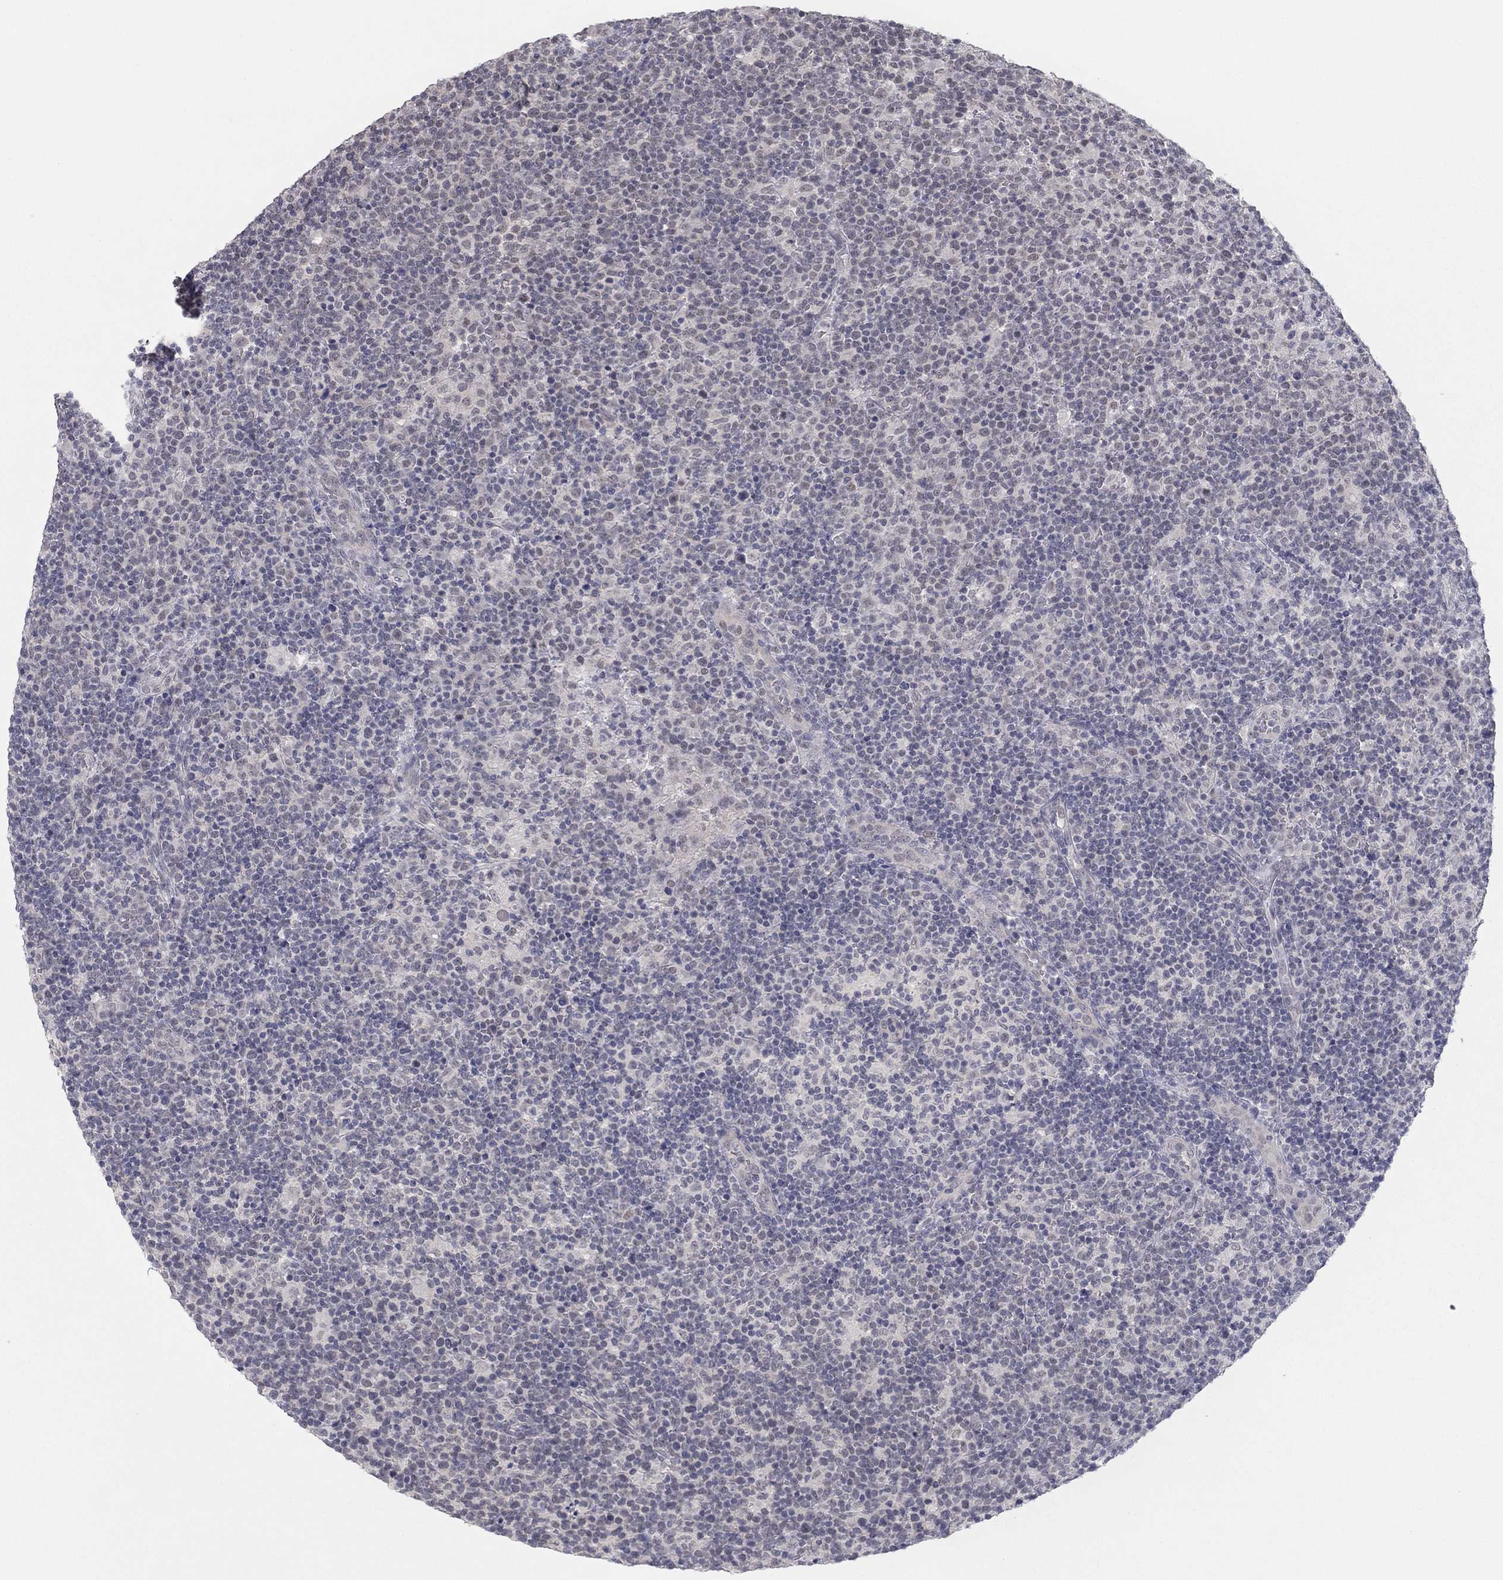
{"staining": {"intensity": "negative", "quantity": "none", "location": "none"}, "tissue": "lymphoma", "cell_type": "Tumor cells", "image_type": "cancer", "snomed": [{"axis": "morphology", "description": "Malignant lymphoma, non-Hodgkin's type, High grade"}, {"axis": "topography", "description": "Lymph node"}], "caption": "A histopathology image of human lymphoma is negative for staining in tumor cells.", "gene": "SLC22A2", "patient": {"sex": "male", "age": 61}}